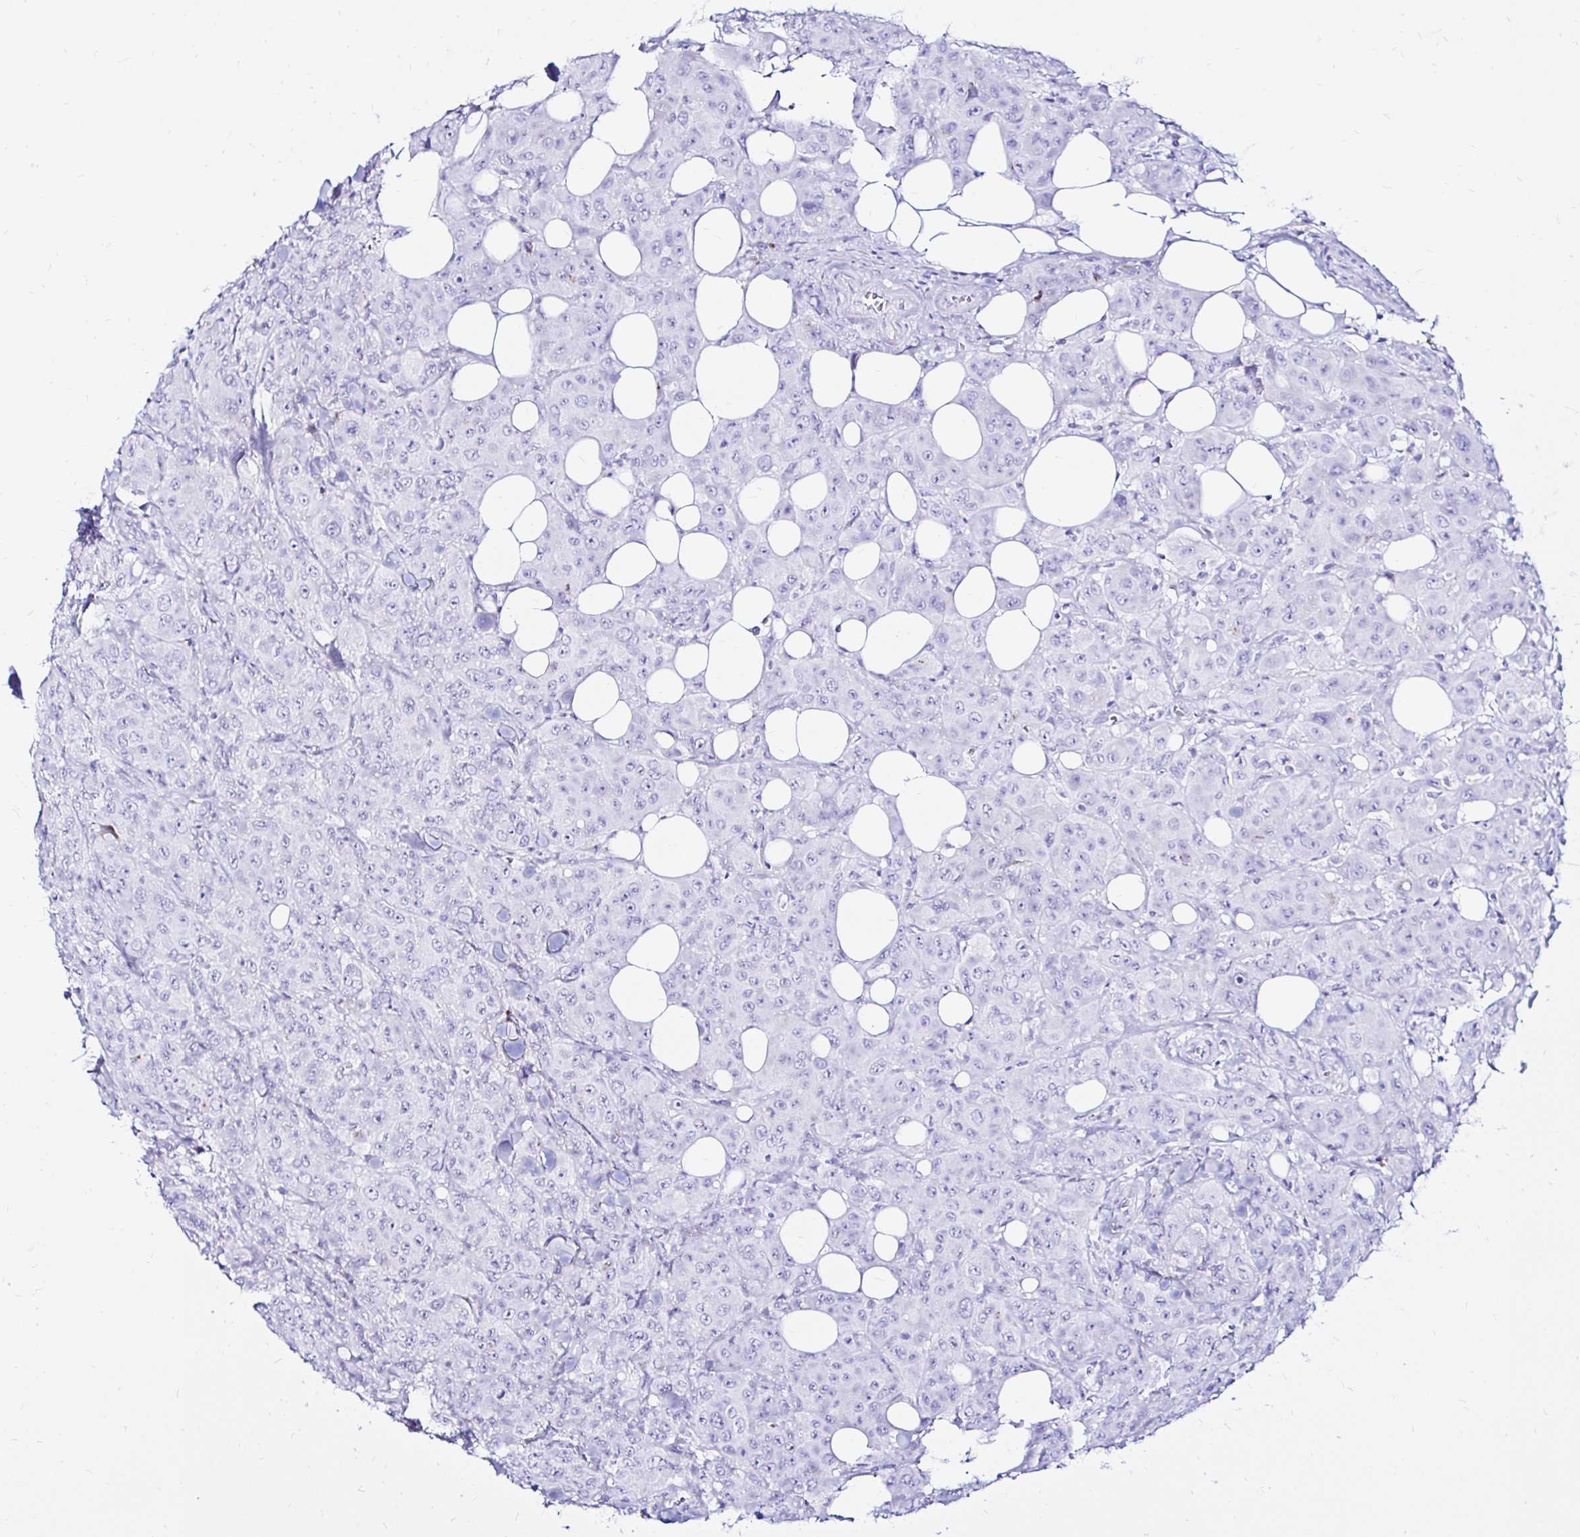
{"staining": {"intensity": "negative", "quantity": "none", "location": "none"}, "tissue": "breast cancer", "cell_type": "Tumor cells", "image_type": "cancer", "snomed": [{"axis": "morphology", "description": "Normal tissue, NOS"}, {"axis": "morphology", "description": "Duct carcinoma"}, {"axis": "topography", "description": "Breast"}], "caption": "Immunohistochemistry (IHC) histopathology image of breast infiltrating ductal carcinoma stained for a protein (brown), which displays no expression in tumor cells.", "gene": "ZNF432", "patient": {"sex": "female", "age": 43}}